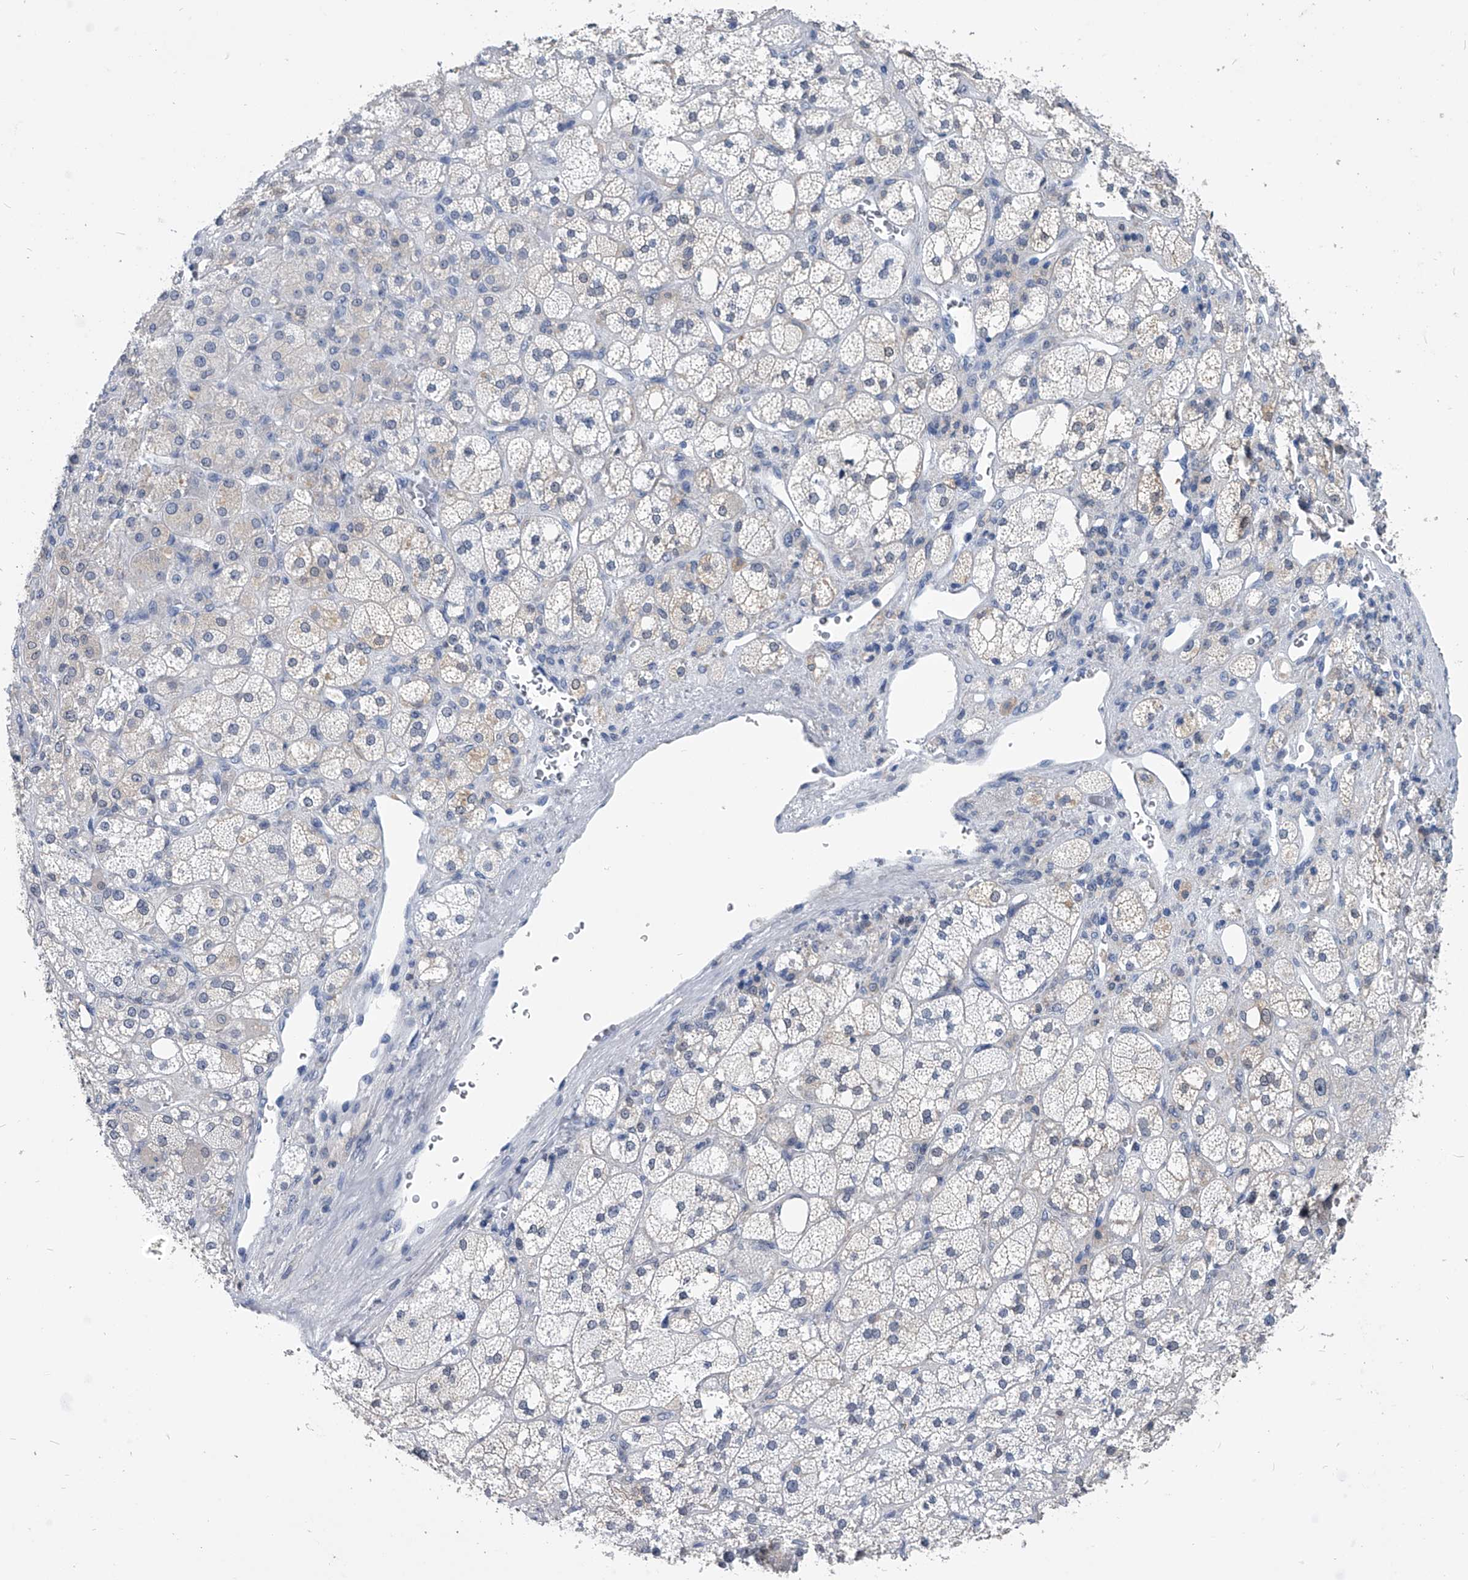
{"staining": {"intensity": "weak", "quantity": "<25%", "location": "cytoplasmic/membranous"}, "tissue": "adrenal gland", "cell_type": "Glandular cells", "image_type": "normal", "snomed": [{"axis": "morphology", "description": "Normal tissue, NOS"}, {"axis": "topography", "description": "Adrenal gland"}], "caption": "An immunohistochemistry histopathology image of unremarkable adrenal gland is shown. There is no staining in glandular cells of adrenal gland. (DAB immunohistochemistry with hematoxylin counter stain).", "gene": "PDXK", "patient": {"sex": "male", "age": 61}}